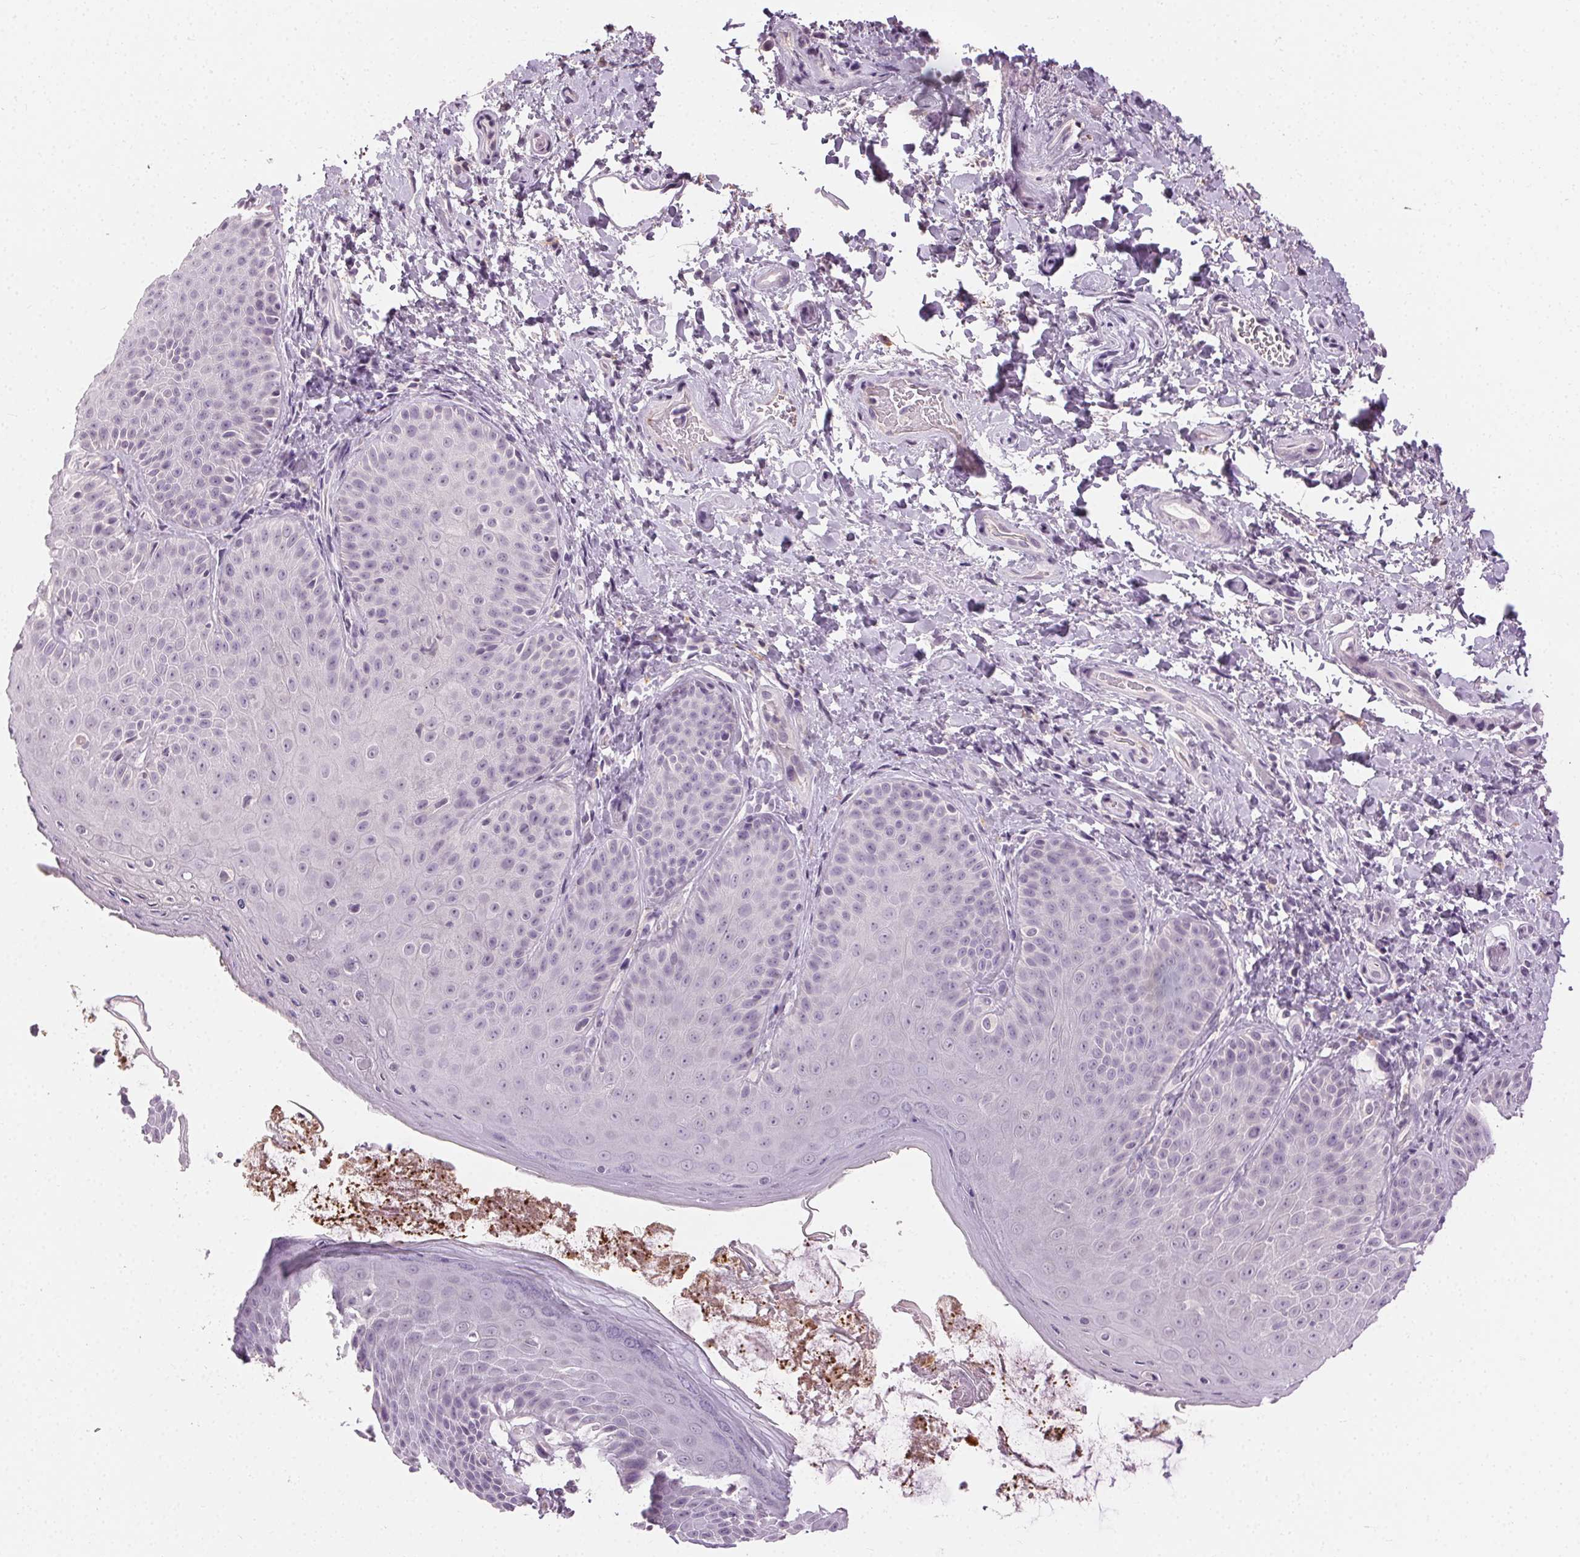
{"staining": {"intensity": "negative", "quantity": "none", "location": "none"}, "tissue": "skin", "cell_type": "Epidermal cells", "image_type": "normal", "snomed": [{"axis": "morphology", "description": "Normal tissue, NOS"}, {"axis": "topography", "description": "Anal"}, {"axis": "topography", "description": "Peripheral nerve tissue"}], "caption": "IHC histopathology image of unremarkable skin: human skin stained with DAB demonstrates no significant protein expression in epidermal cells.", "gene": "CLTRN", "patient": {"sex": "male", "age": 51}}